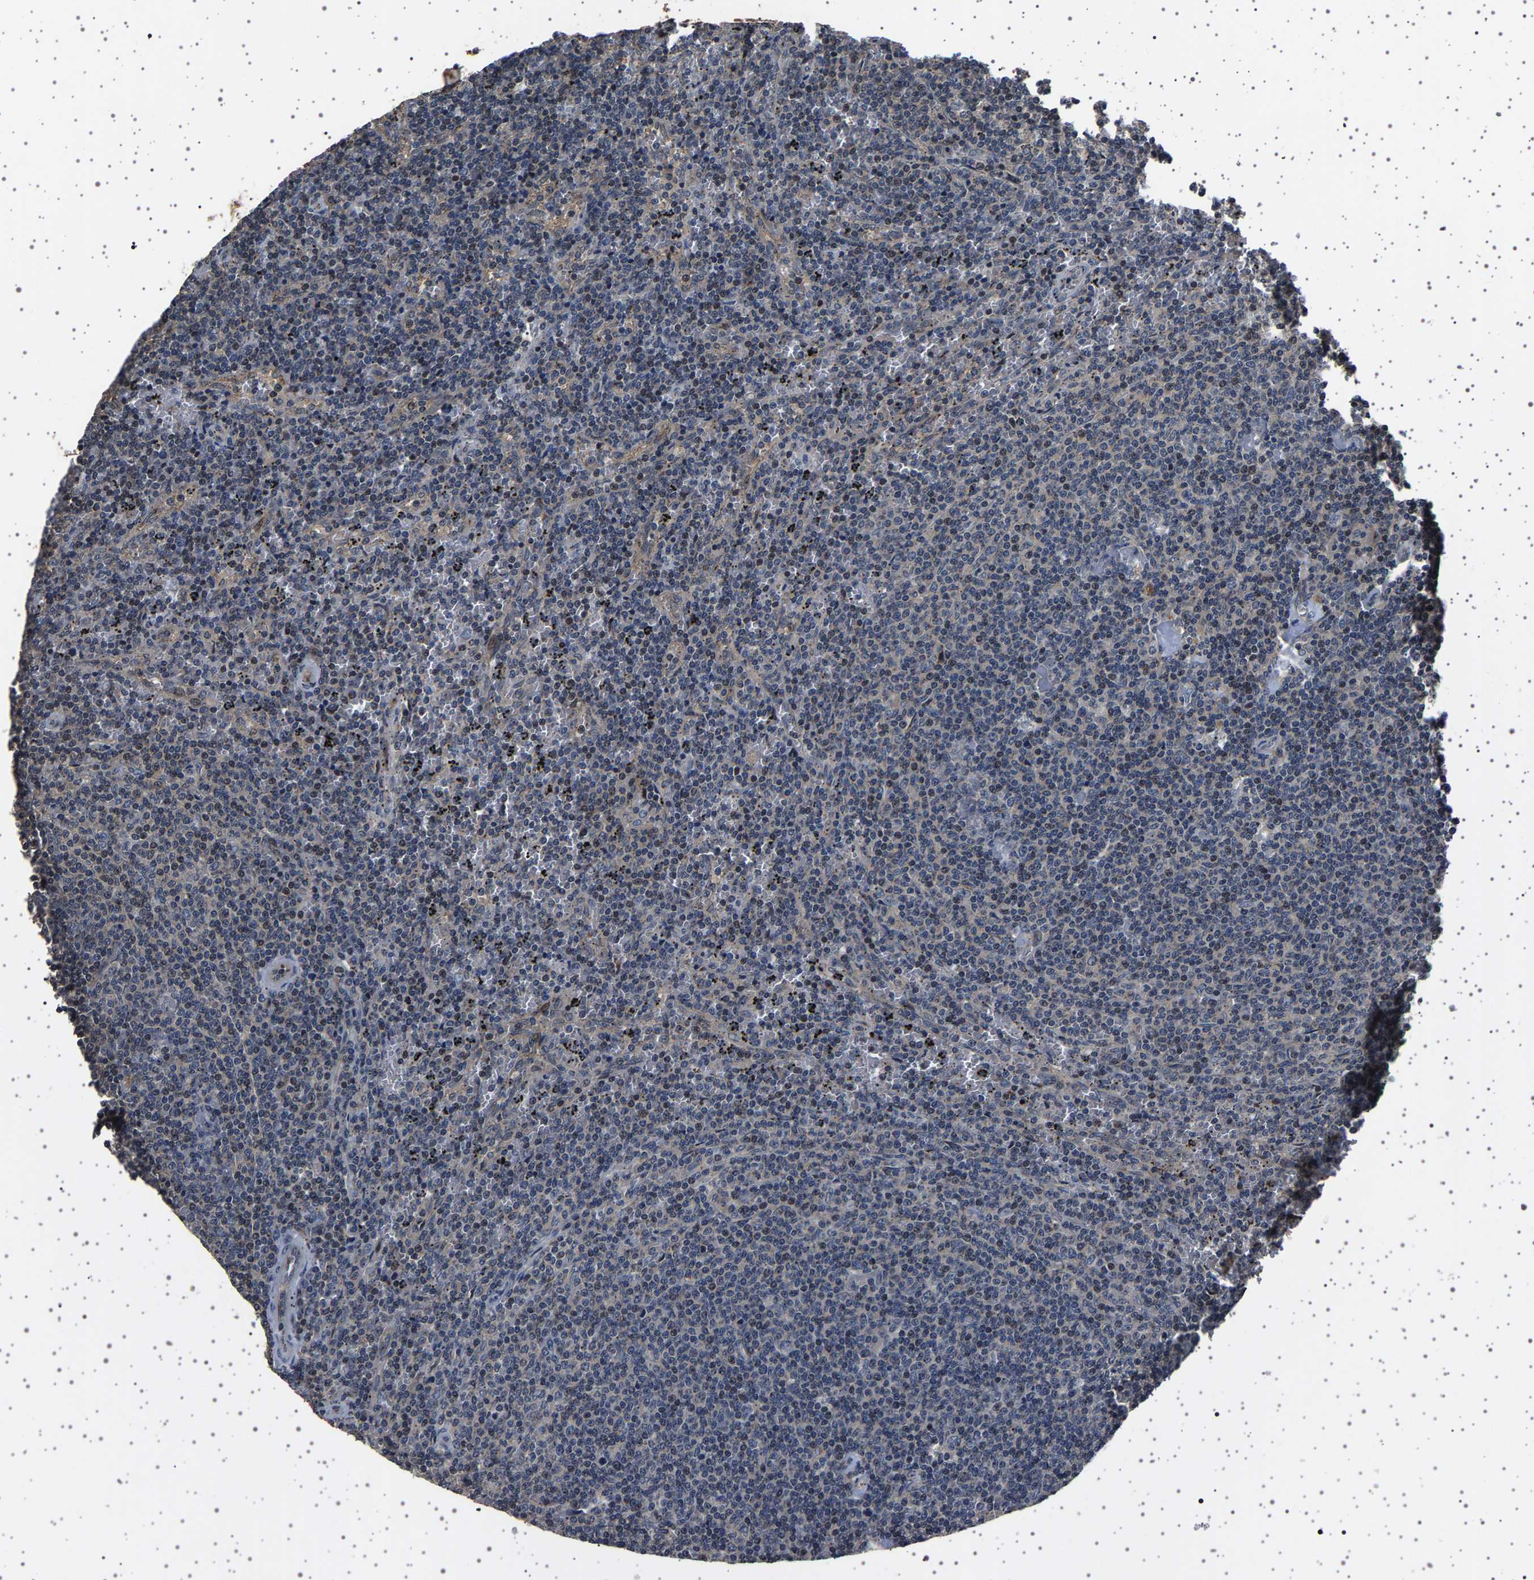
{"staining": {"intensity": "negative", "quantity": "none", "location": "none"}, "tissue": "lymphoma", "cell_type": "Tumor cells", "image_type": "cancer", "snomed": [{"axis": "morphology", "description": "Malignant lymphoma, non-Hodgkin's type, Low grade"}, {"axis": "topography", "description": "Spleen"}], "caption": "Immunohistochemical staining of low-grade malignant lymphoma, non-Hodgkin's type demonstrates no significant expression in tumor cells.", "gene": "NCKAP1", "patient": {"sex": "female", "age": 50}}